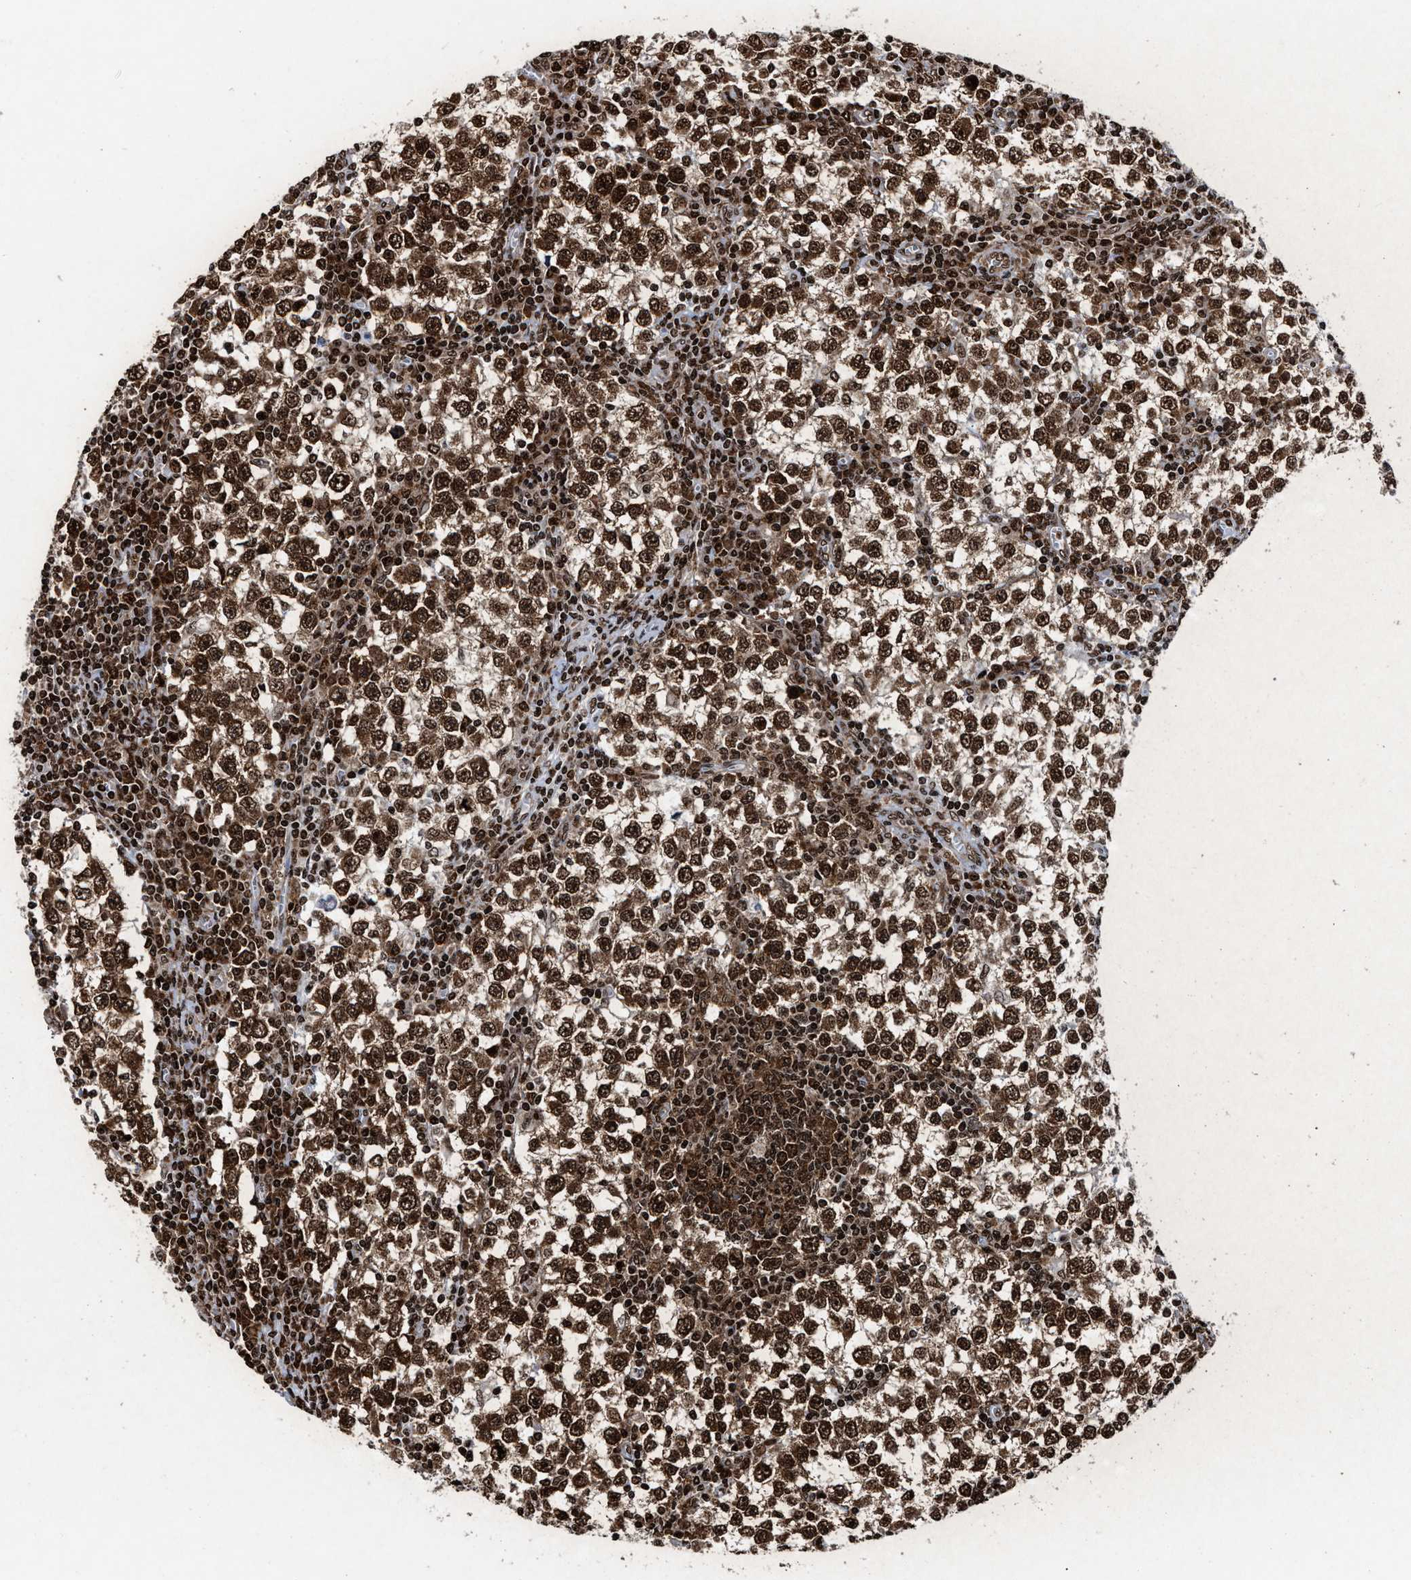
{"staining": {"intensity": "strong", "quantity": ">75%", "location": "cytoplasmic/membranous,nuclear"}, "tissue": "testis cancer", "cell_type": "Tumor cells", "image_type": "cancer", "snomed": [{"axis": "morphology", "description": "Seminoma, NOS"}, {"axis": "topography", "description": "Testis"}], "caption": "The micrograph reveals staining of testis seminoma, revealing strong cytoplasmic/membranous and nuclear protein expression (brown color) within tumor cells.", "gene": "ALYREF", "patient": {"sex": "male", "age": 65}}